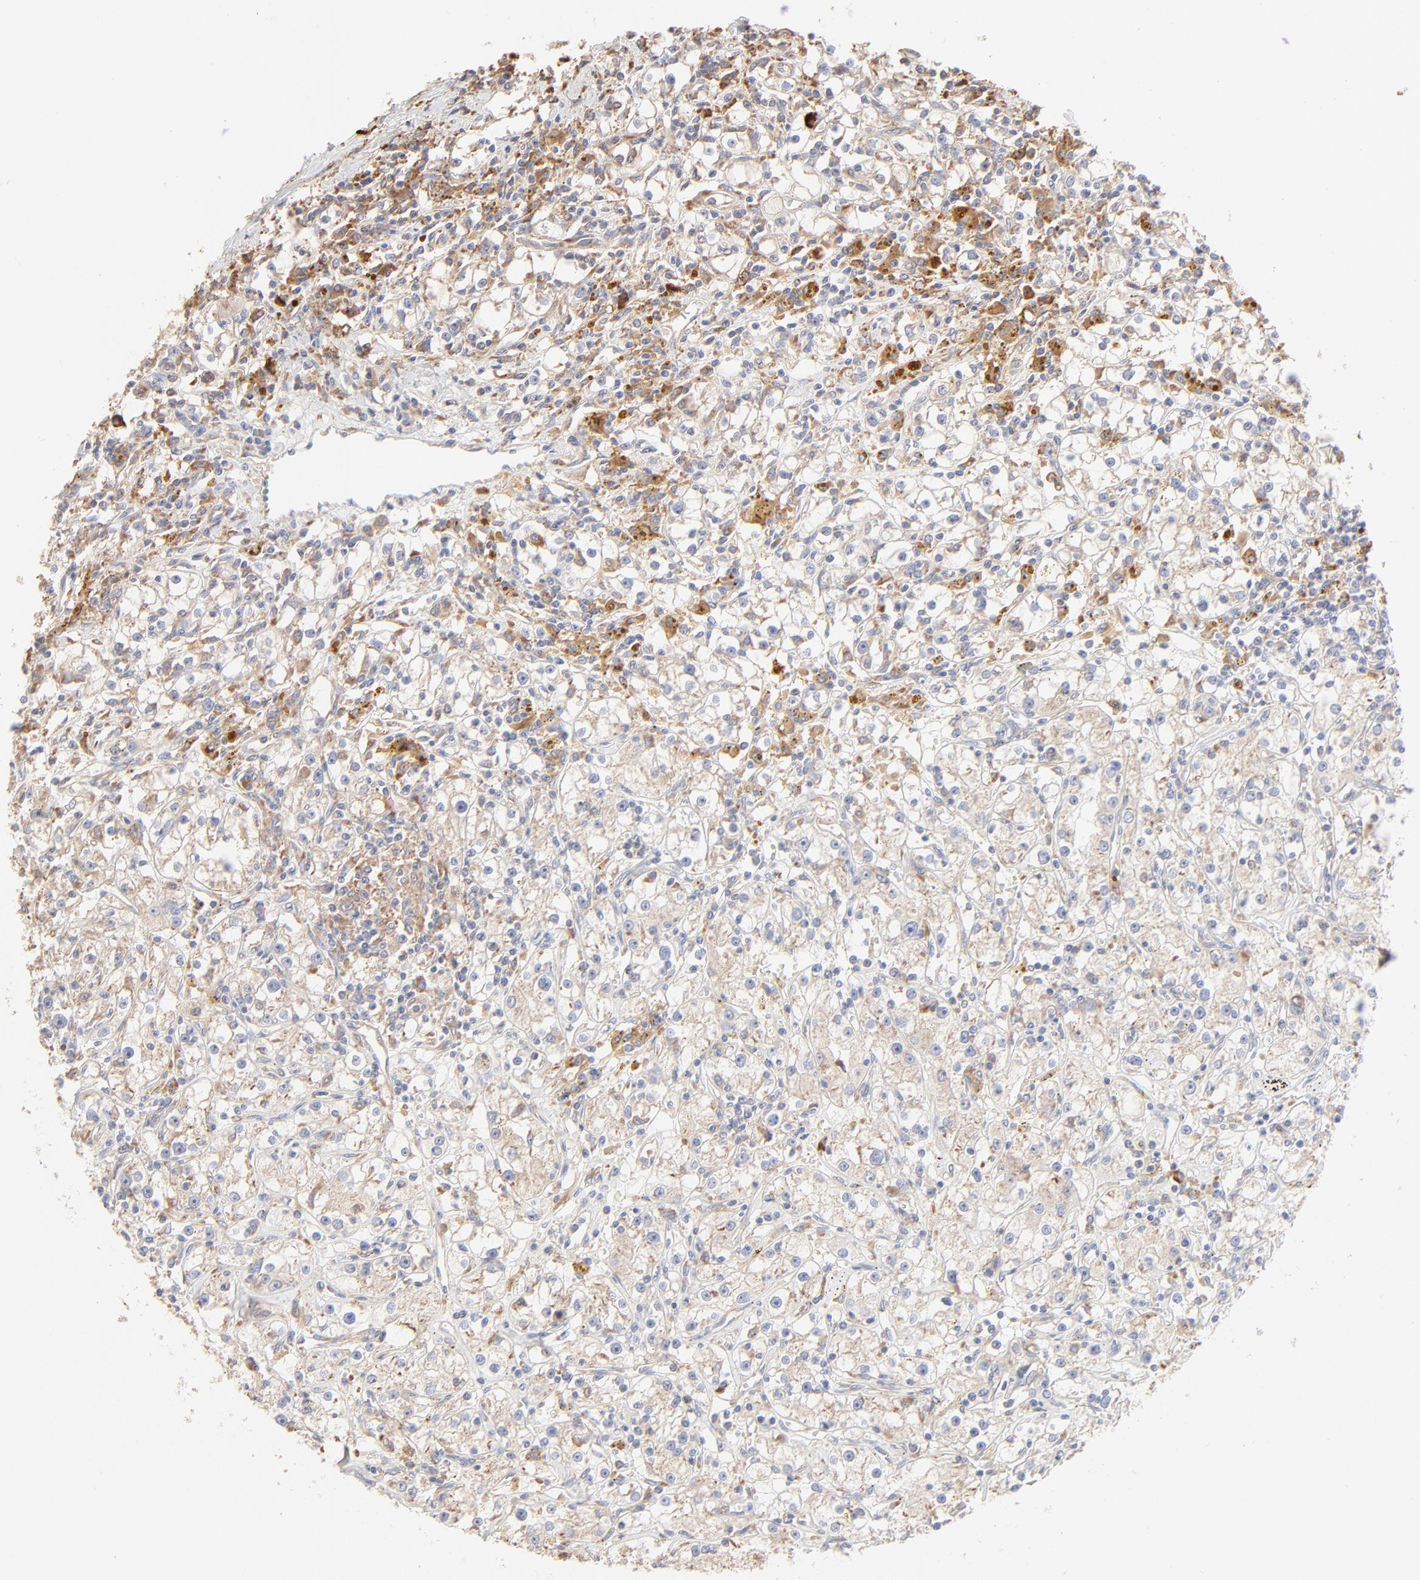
{"staining": {"intensity": "weak", "quantity": ">75%", "location": "cytoplasmic/membranous"}, "tissue": "renal cancer", "cell_type": "Tumor cells", "image_type": "cancer", "snomed": [{"axis": "morphology", "description": "Adenocarcinoma, NOS"}, {"axis": "topography", "description": "Kidney"}], "caption": "Adenocarcinoma (renal) stained with immunohistochemistry shows weak cytoplasmic/membranous expression in about >75% of tumor cells. (DAB IHC with brightfield microscopy, high magnification).", "gene": "RPS20", "patient": {"sex": "male", "age": 56}}